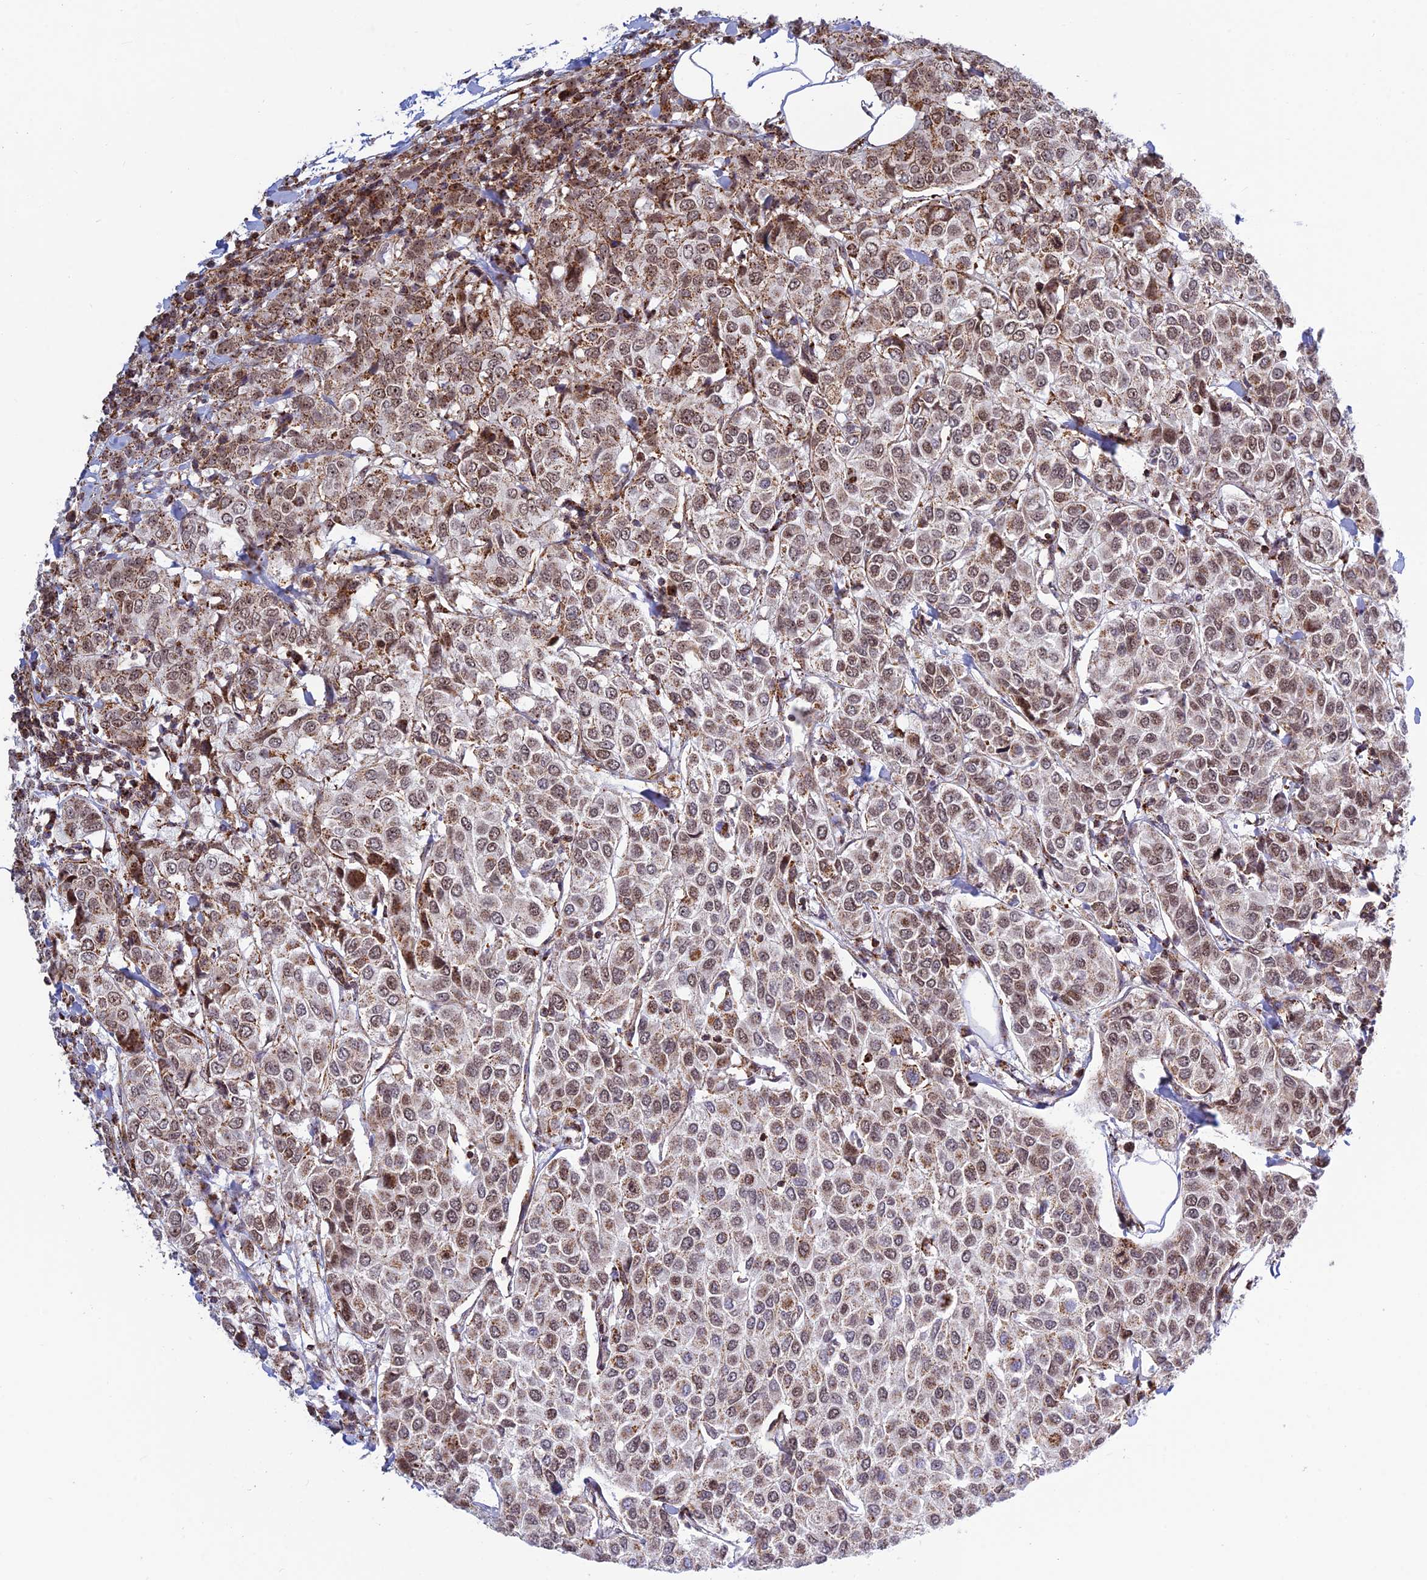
{"staining": {"intensity": "moderate", "quantity": "25%-75%", "location": "cytoplasmic/membranous,nuclear"}, "tissue": "breast cancer", "cell_type": "Tumor cells", "image_type": "cancer", "snomed": [{"axis": "morphology", "description": "Duct carcinoma"}, {"axis": "topography", "description": "Breast"}], "caption": "Immunohistochemistry of invasive ductal carcinoma (breast) exhibits medium levels of moderate cytoplasmic/membranous and nuclear expression in approximately 25%-75% of tumor cells.", "gene": "POLR1G", "patient": {"sex": "female", "age": 55}}